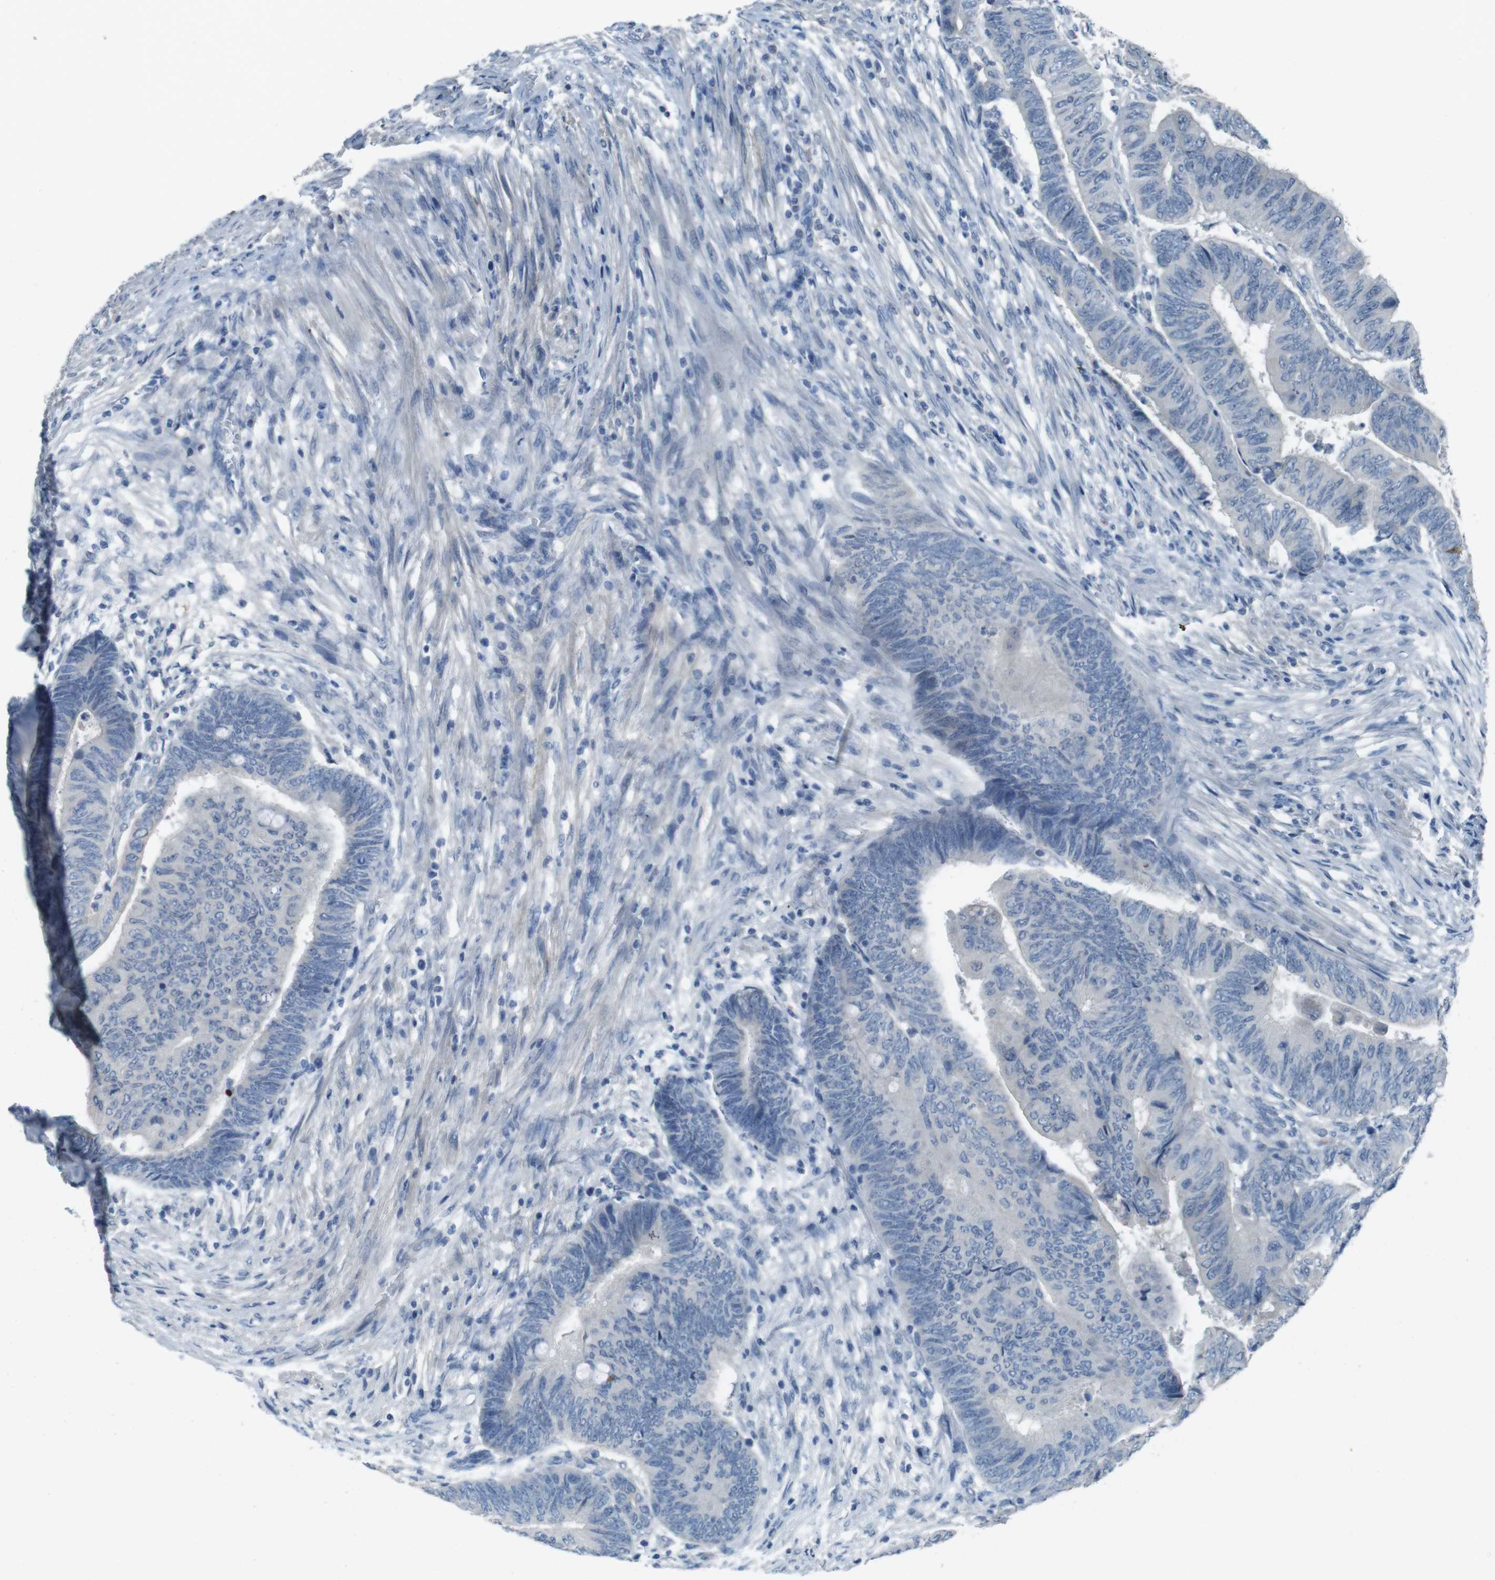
{"staining": {"intensity": "negative", "quantity": "none", "location": "none"}, "tissue": "colorectal cancer", "cell_type": "Tumor cells", "image_type": "cancer", "snomed": [{"axis": "morphology", "description": "Normal tissue, NOS"}, {"axis": "morphology", "description": "Adenocarcinoma, NOS"}, {"axis": "topography", "description": "Rectum"}, {"axis": "topography", "description": "Peripheral nerve tissue"}], "caption": "Tumor cells are negative for protein expression in human colorectal adenocarcinoma.", "gene": "ENTPD7", "patient": {"sex": "male", "age": 92}}